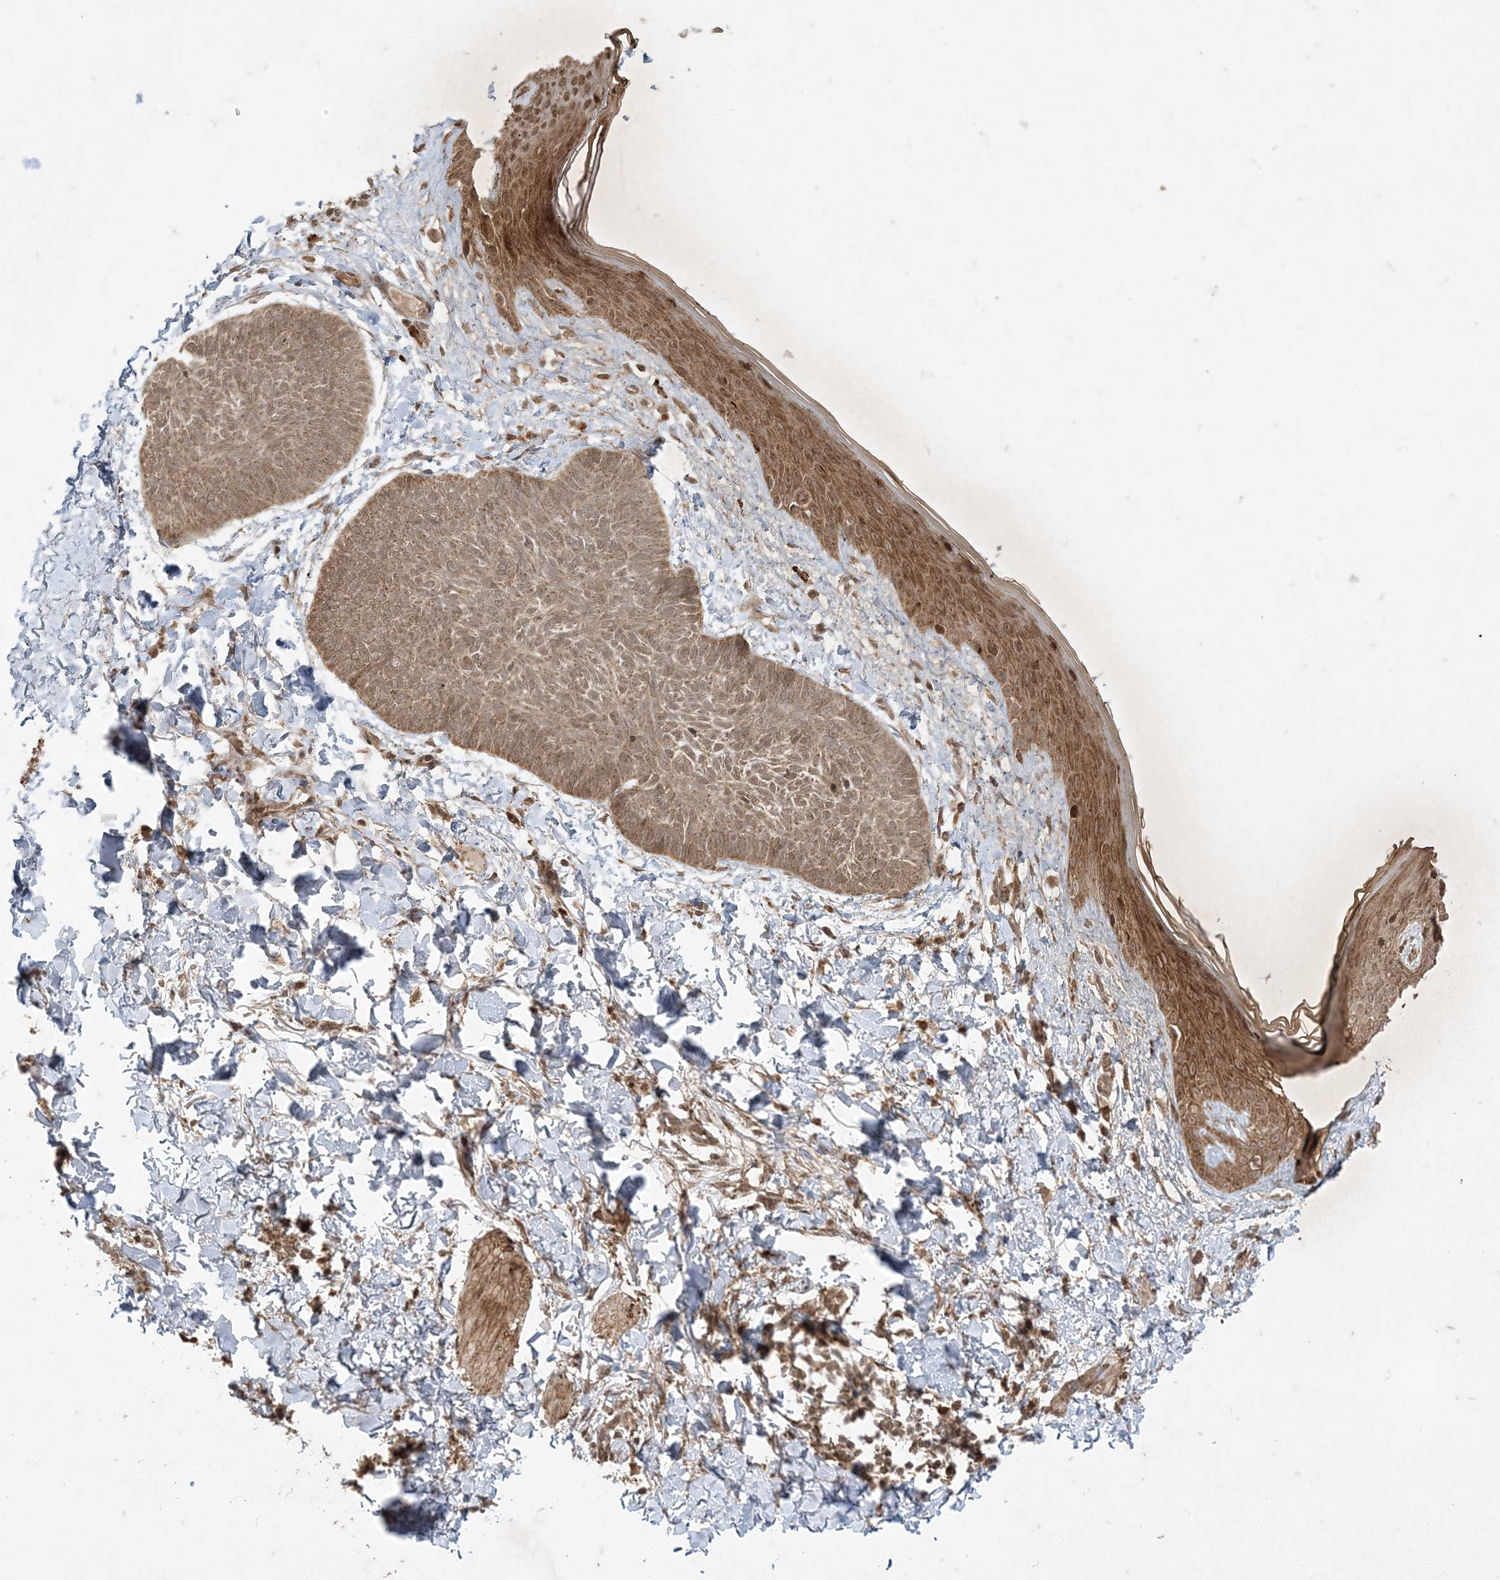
{"staining": {"intensity": "moderate", "quantity": ">75%", "location": "cytoplasmic/membranous,nuclear"}, "tissue": "skin cancer", "cell_type": "Tumor cells", "image_type": "cancer", "snomed": [{"axis": "morphology", "description": "Normal tissue, NOS"}, {"axis": "morphology", "description": "Basal cell carcinoma"}, {"axis": "topography", "description": "Skin"}], "caption": "Skin basal cell carcinoma tissue demonstrates moderate cytoplasmic/membranous and nuclear expression in about >75% of tumor cells, visualized by immunohistochemistry.", "gene": "RRAS", "patient": {"sex": "male", "age": 50}}